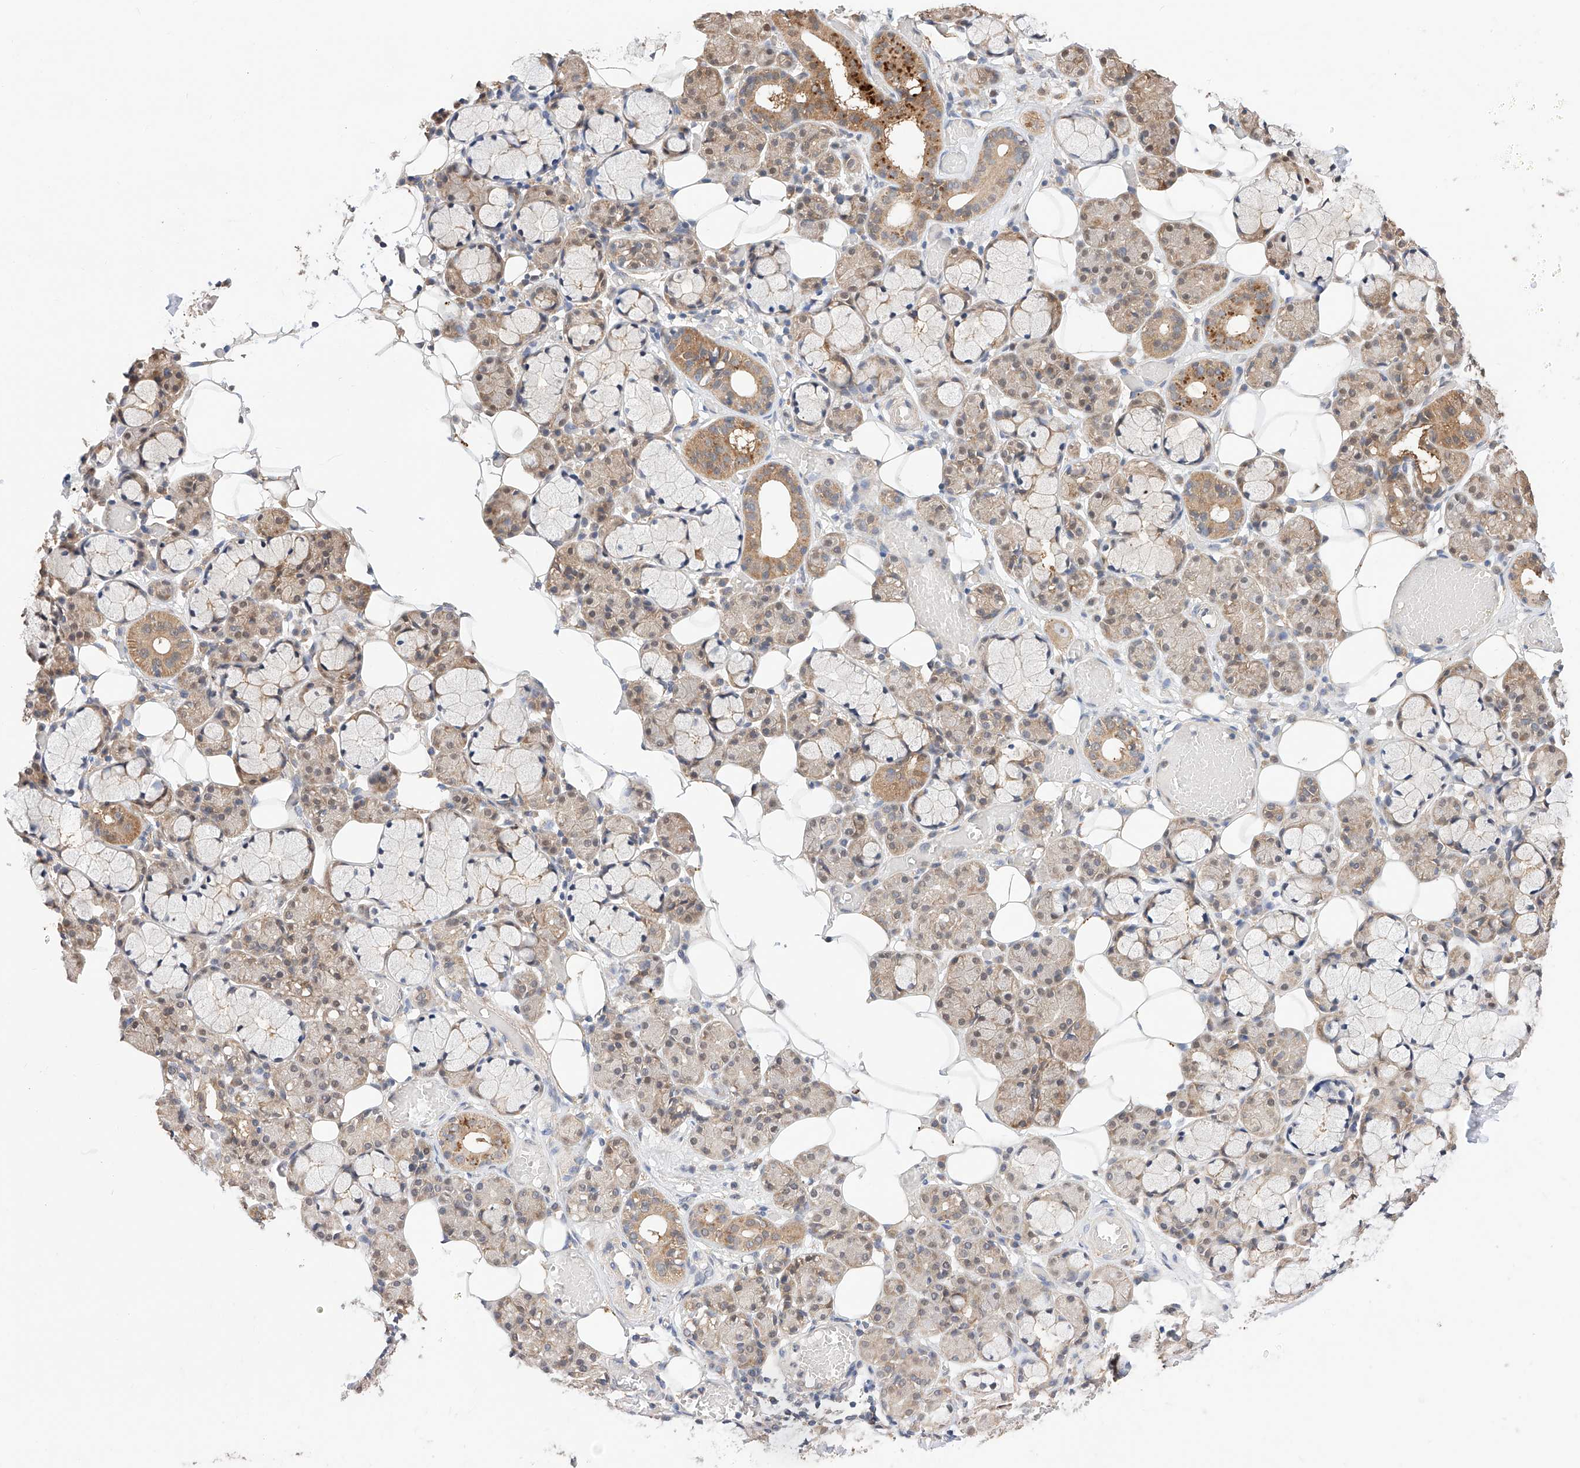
{"staining": {"intensity": "moderate", "quantity": ">75%", "location": "cytoplasmic/membranous,nuclear"}, "tissue": "salivary gland", "cell_type": "Glandular cells", "image_type": "normal", "snomed": [{"axis": "morphology", "description": "Normal tissue, NOS"}, {"axis": "topography", "description": "Salivary gland"}], "caption": "Immunohistochemical staining of unremarkable human salivary gland demonstrates medium levels of moderate cytoplasmic/membranous,nuclear staining in approximately >75% of glandular cells. The staining was performed using DAB to visualize the protein expression in brown, while the nuclei were stained in blue with hematoxylin (Magnification: 20x).", "gene": "ZSCAN4", "patient": {"sex": "male", "age": 63}}